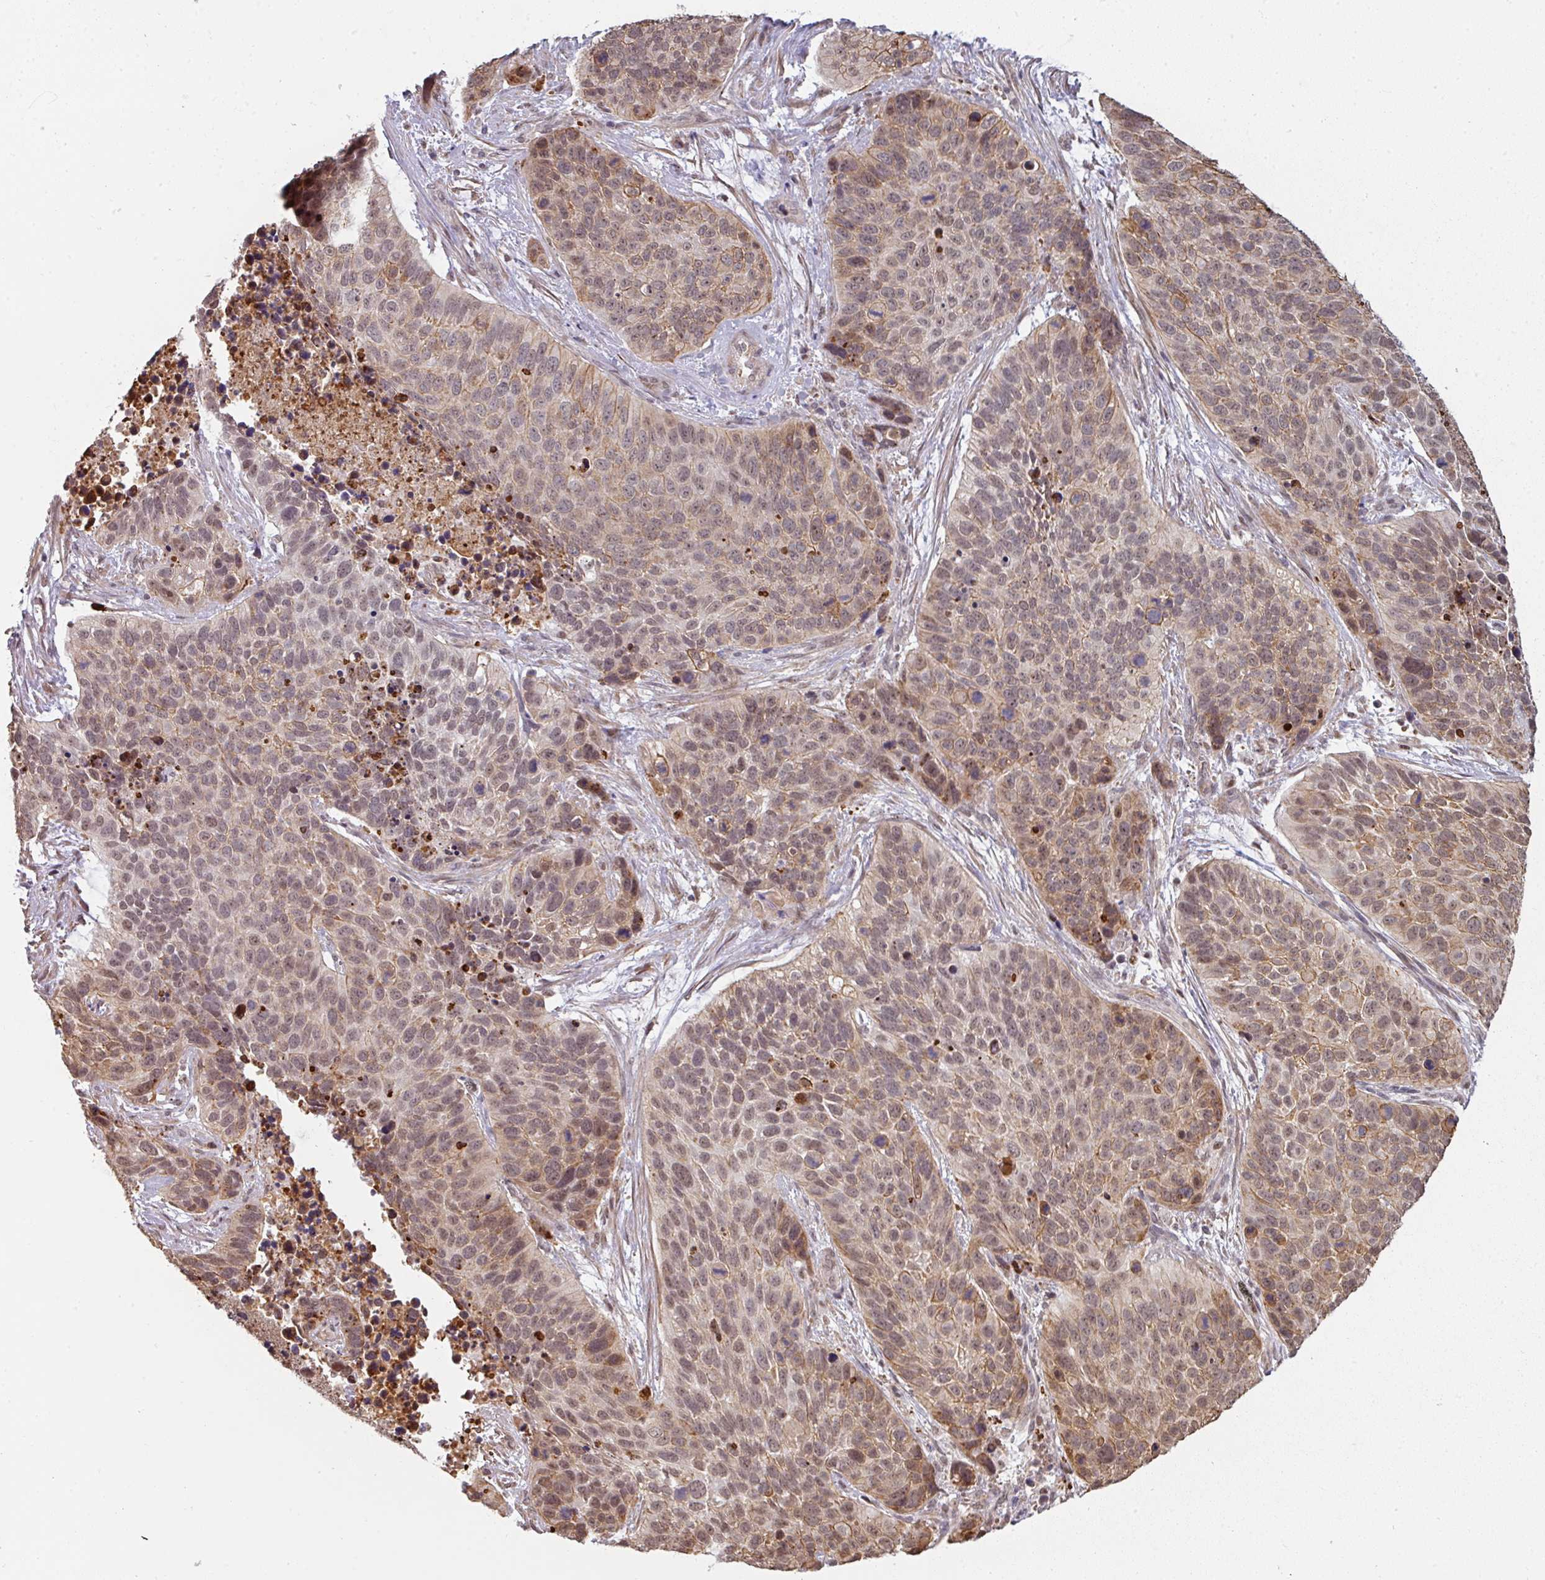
{"staining": {"intensity": "weak", "quantity": "25%-75%", "location": "cytoplasmic/membranous,nuclear"}, "tissue": "lung cancer", "cell_type": "Tumor cells", "image_type": "cancer", "snomed": [{"axis": "morphology", "description": "Squamous cell carcinoma, NOS"}, {"axis": "topography", "description": "Lung"}], "caption": "Human lung cancer stained for a protein (brown) reveals weak cytoplasmic/membranous and nuclear positive staining in approximately 25%-75% of tumor cells.", "gene": "GTF2H3", "patient": {"sex": "male", "age": 62}}